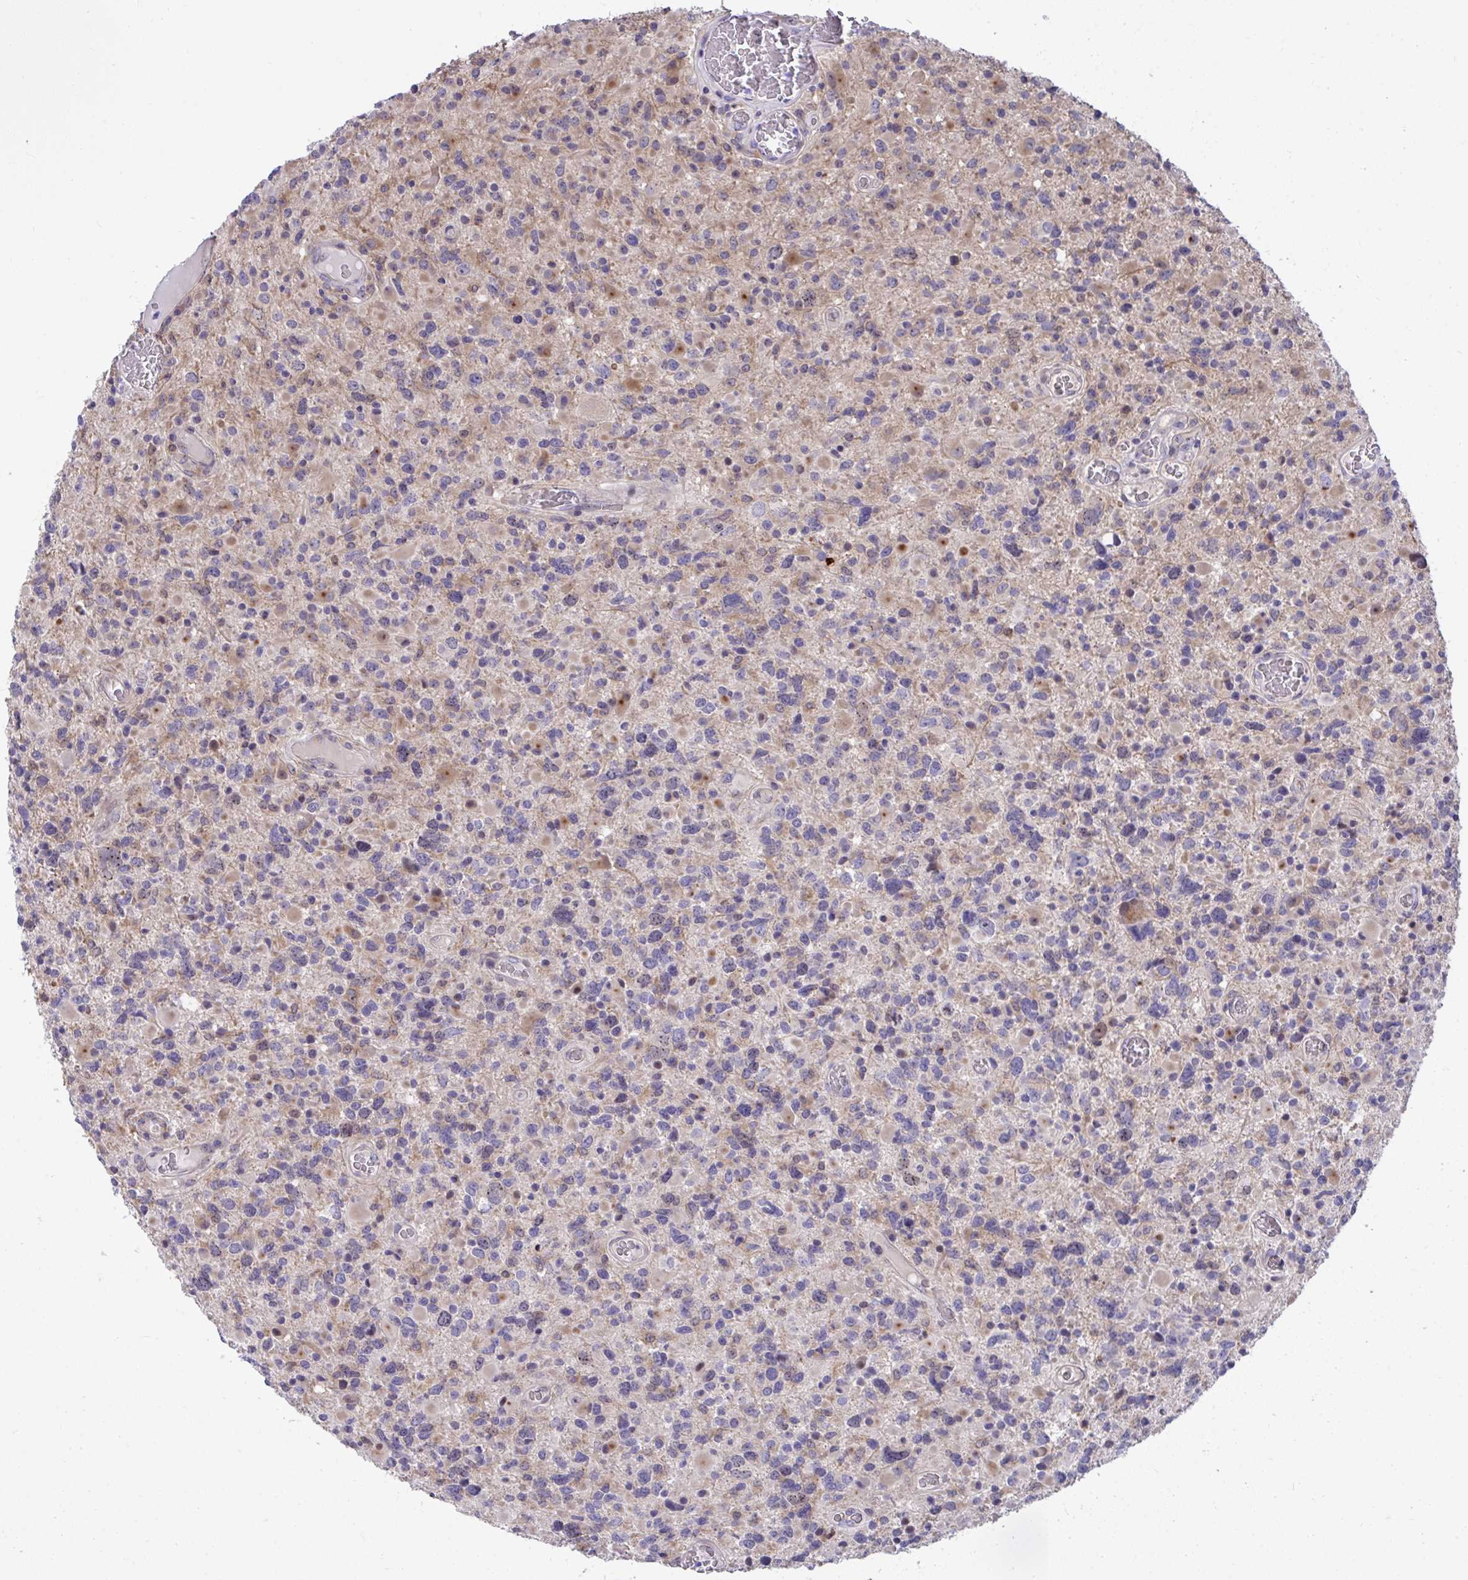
{"staining": {"intensity": "moderate", "quantity": "<25%", "location": "cytoplasmic/membranous,nuclear"}, "tissue": "glioma", "cell_type": "Tumor cells", "image_type": "cancer", "snomed": [{"axis": "morphology", "description": "Glioma, malignant, High grade"}, {"axis": "topography", "description": "Brain"}], "caption": "High-grade glioma (malignant) stained for a protein (brown) demonstrates moderate cytoplasmic/membranous and nuclear positive staining in about <25% of tumor cells.", "gene": "CENPQ", "patient": {"sex": "female", "age": 40}}